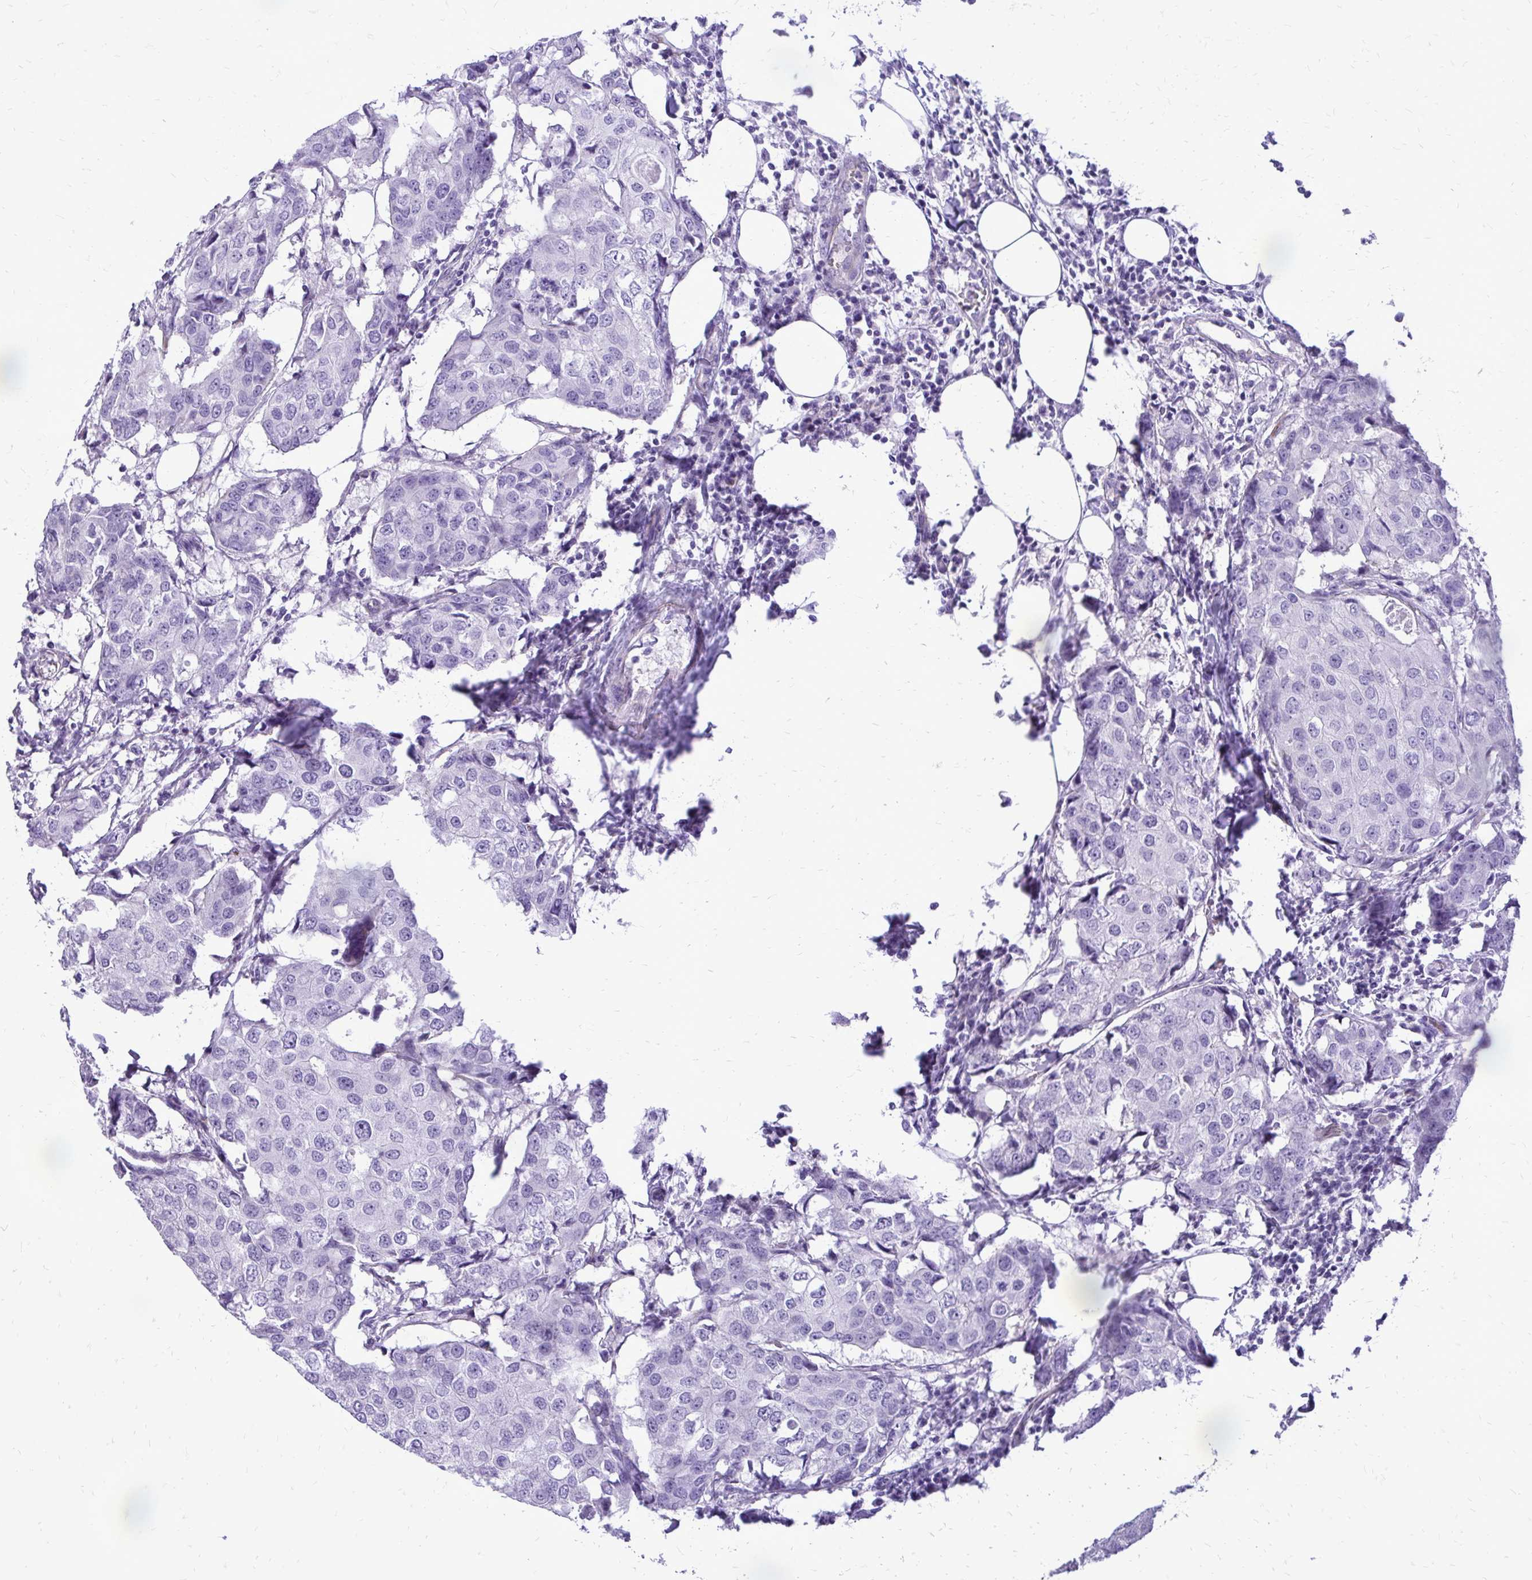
{"staining": {"intensity": "negative", "quantity": "none", "location": "none"}, "tissue": "breast cancer", "cell_type": "Tumor cells", "image_type": "cancer", "snomed": [{"axis": "morphology", "description": "Duct carcinoma"}, {"axis": "topography", "description": "Breast"}], "caption": "An IHC histopathology image of breast intraductal carcinoma is shown. There is no staining in tumor cells of breast intraductal carcinoma.", "gene": "PELI3", "patient": {"sex": "female", "age": 27}}